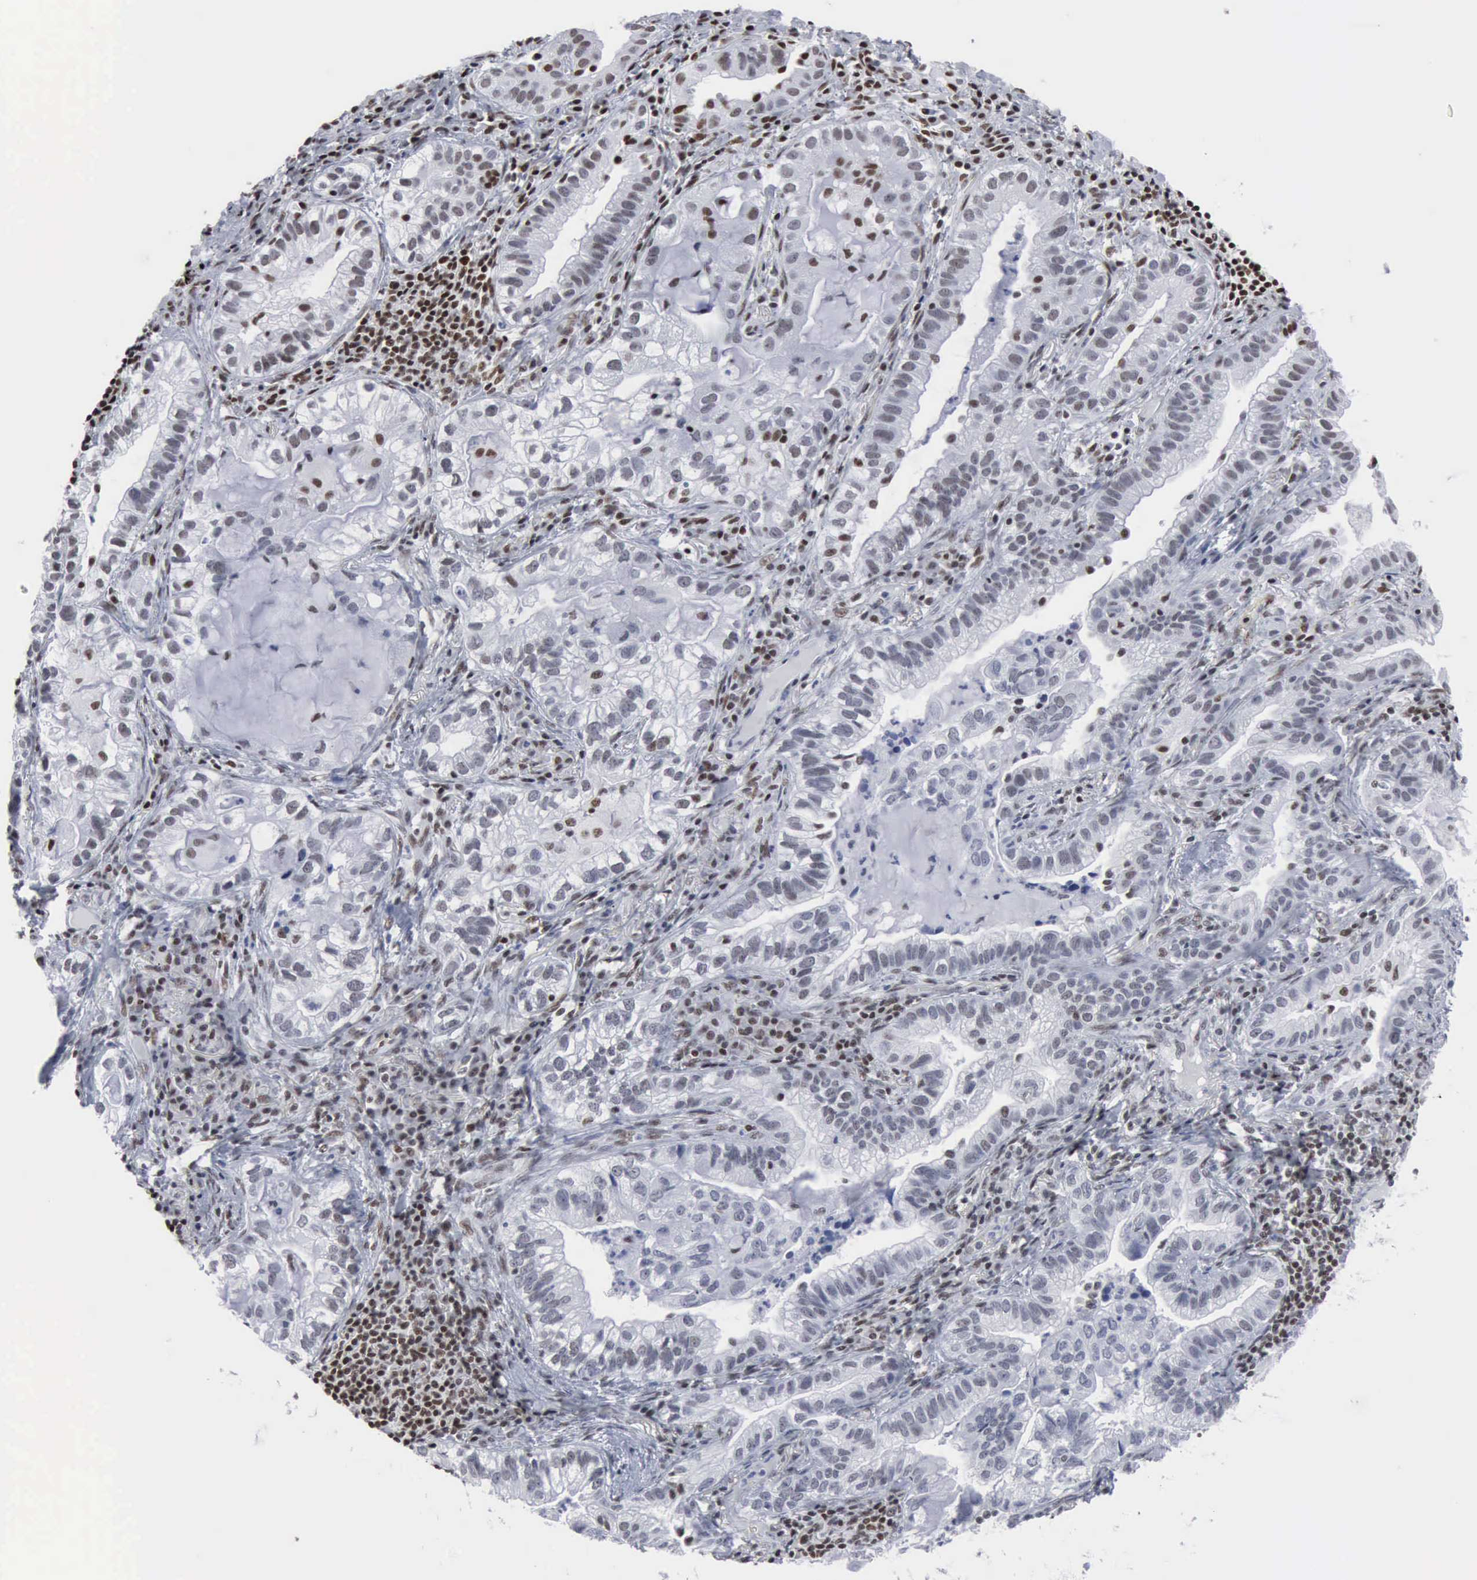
{"staining": {"intensity": "weak", "quantity": "25%-75%", "location": "nuclear"}, "tissue": "lung cancer", "cell_type": "Tumor cells", "image_type": "cancer", "snomed": [{"axis": "morphology", "description": "Adenocarcinoma, NOS"}, {"axis": "topography", "description": "Lung"}], "caption": "IHC (DAB (3,3'-diaminobenzidine)) staining of human lung adenocarcinoma exhibits weak nuclear protein staining in approximately 25%-75% of tumor cells.", "gene": "XPA", "patient": {"sex": "female", "age": 50}}